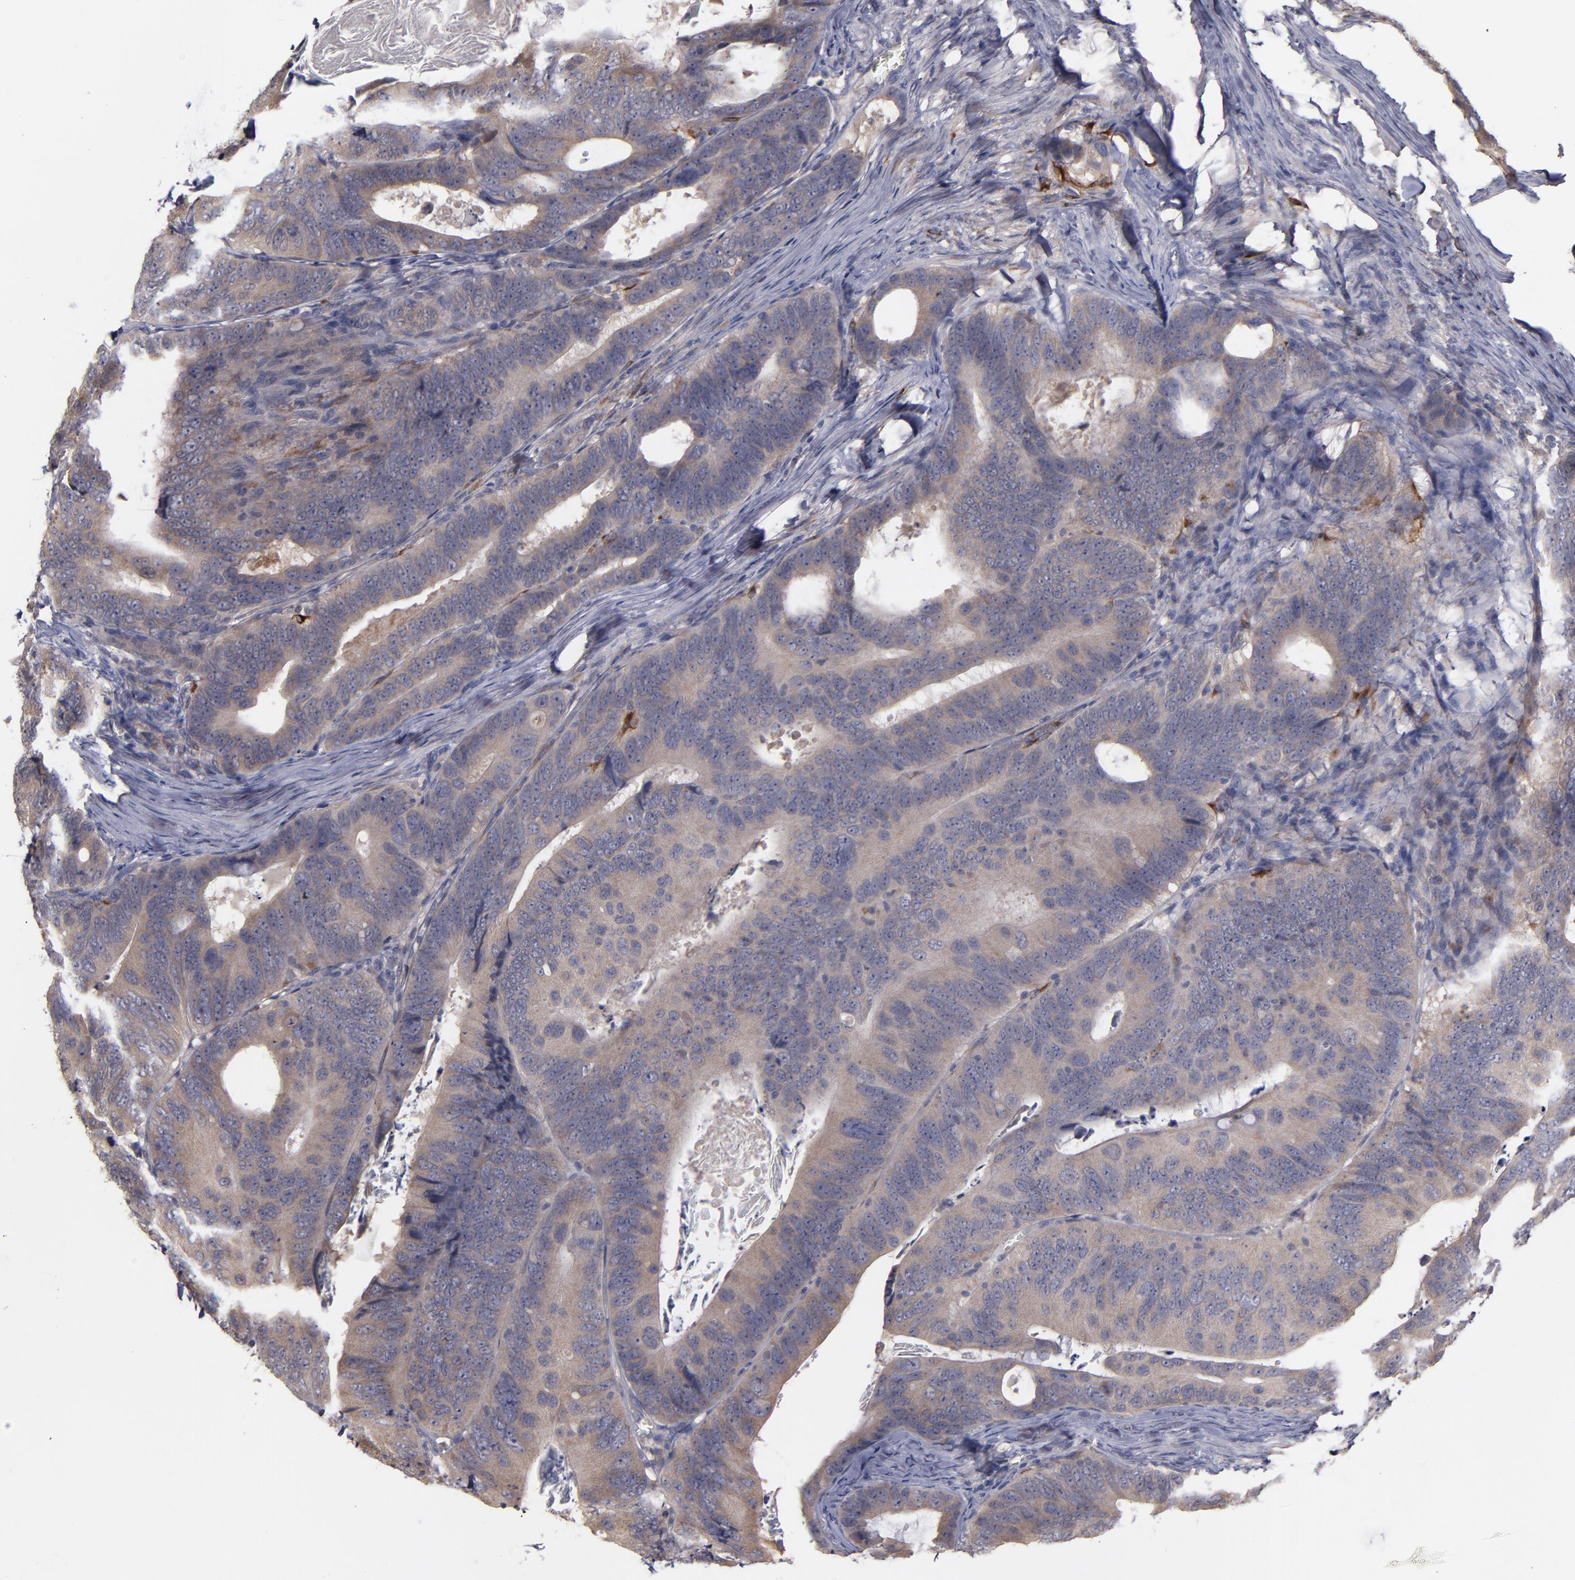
{"staining": {"intensity": "moderate", "quantity": ">75%", "location": "cytoplasmic/membranous"}, "tissue": "colorectal cancer", "cell_type": "Tumor cells", "image_type": "cancer", "snomed": [{"axis": "morphology", "description": "Adenocarcinoma, NOS"}, {"axis": "topography", "description": "Colon"}], "caption": "Protein expression analysis of human colorectal cancer (adenocarcinoma) reveals moderate cytoplasmic/membranous expression in about >75% of tumor cells.", "gene": "MMP11", "patient": {"sex": "female", "age": 55}}